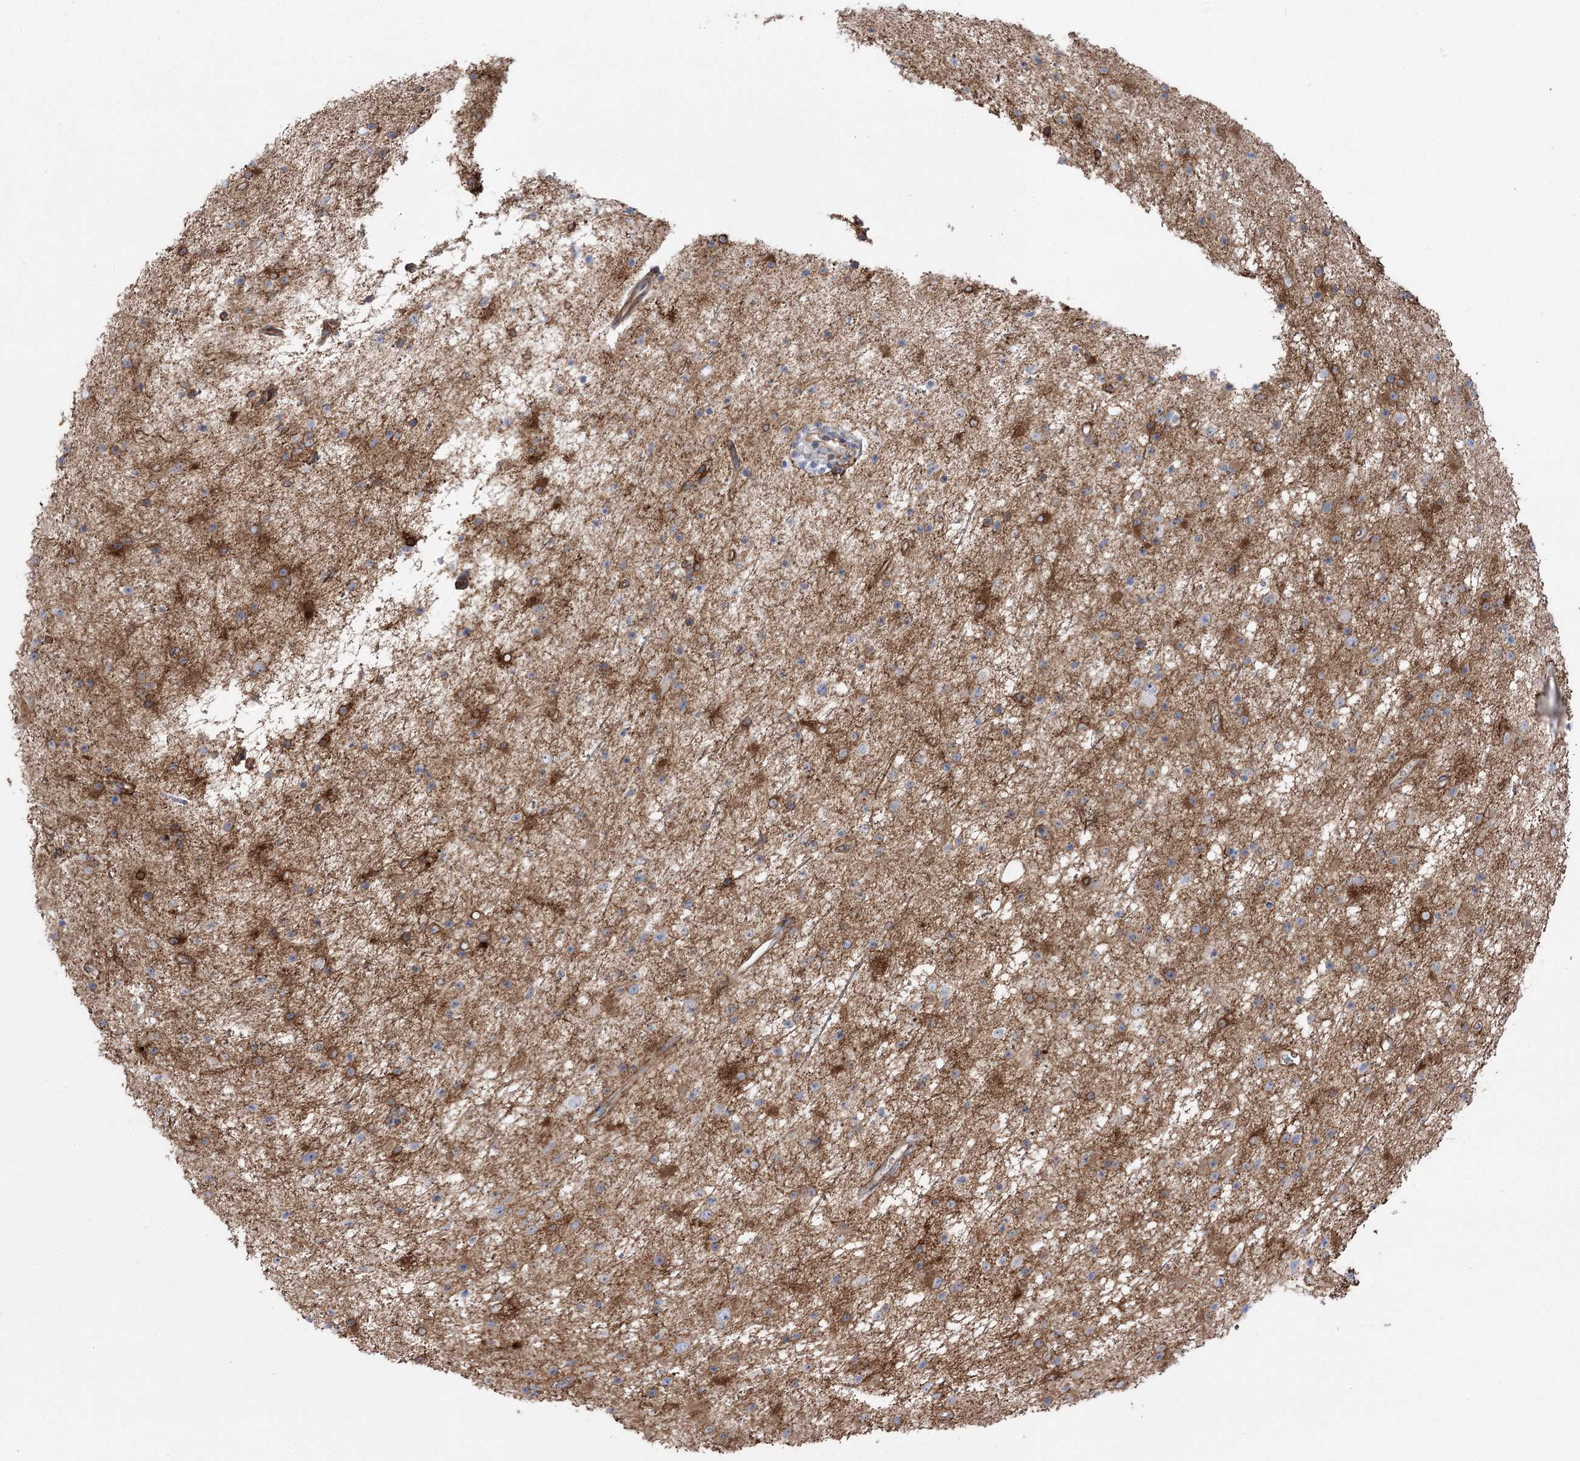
{"staining": {"intensity": "moderate", "quantity": ">75%", "location": "cytoplasmic/membranous"}, "tissue": "glioma", "cell_type": "Tumor cells", "image_type": "cancer", "snomed": [{"axis": "morphology", "description": "Glioma, malignant, Low grade"}, {"axis": "topography", "description": "Cerebral cortex"}], "caption": "Low-grade glioma (malignant) stained for a protein reveals moderate cytoplasmic/membranous positivity in tumor cells. (DAB = brown stain, brightfield microscopy at high magnification).", "gene": "PLEKHA5", "patient": {"sex": "female", "age": 39}}